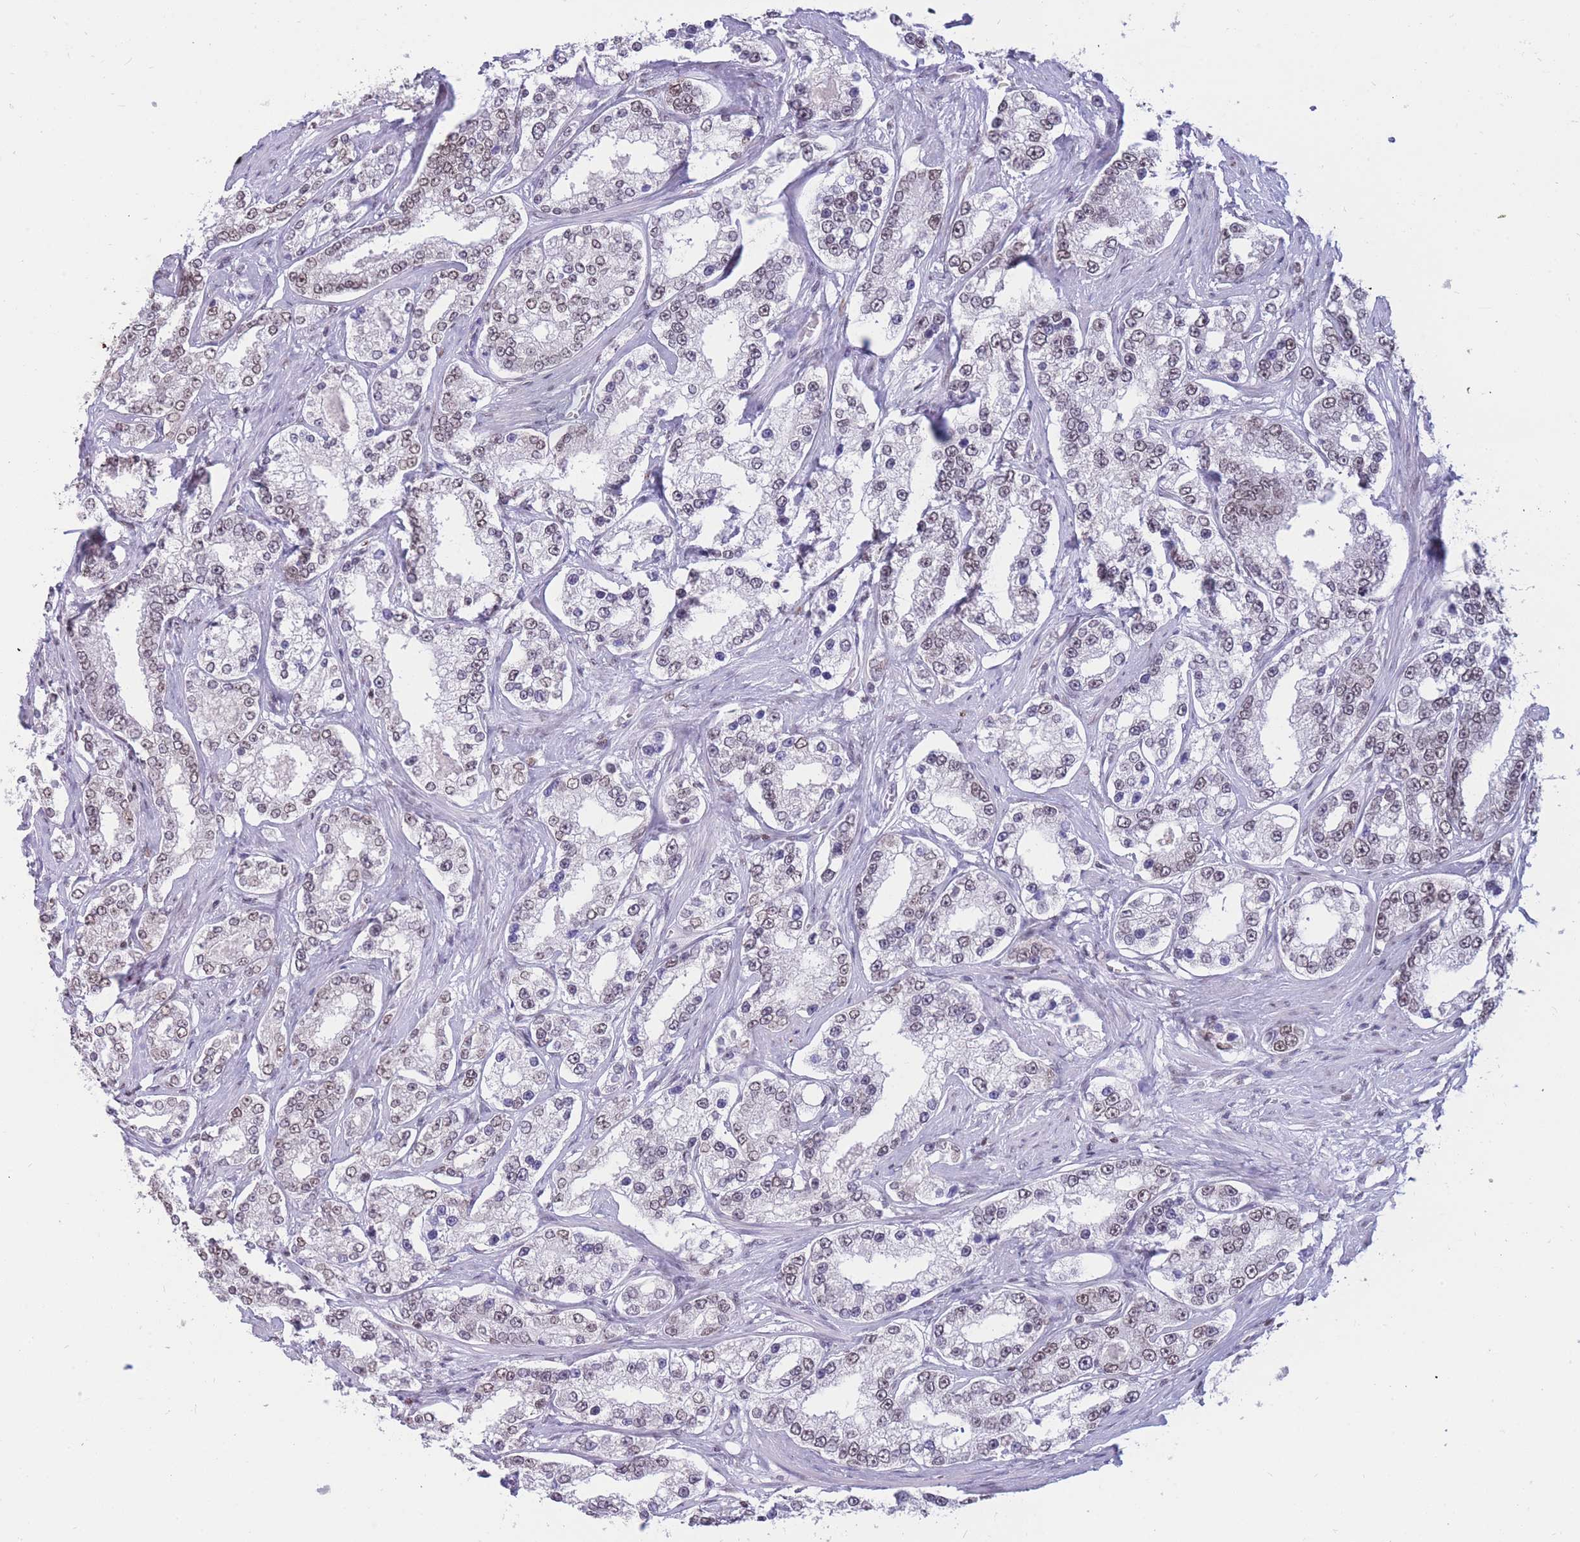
{"staining": {"intensity": "weak", "quantity": "<25%", "location": "nuclear"}, "tissue": "prostate cancer", "cell_type": "Tumor cells", "image_type": "cancer", "snomed": [{"axis": "morphology", "description": "Normal tissue, NOS"}, {"axis": "morphology", "description": "Adenocarcinoma, High grade"}, {"axis": "topography", "description": "Prostate"}], "caption": "Immunohistochemistry (IHC) image of neoplastic tissue: prostate cancer stained with DAB demonstrates no significant protein expression in tumor cells.", "gene": "HMGN1", "patient": {"sex": "male", "age": 83}}